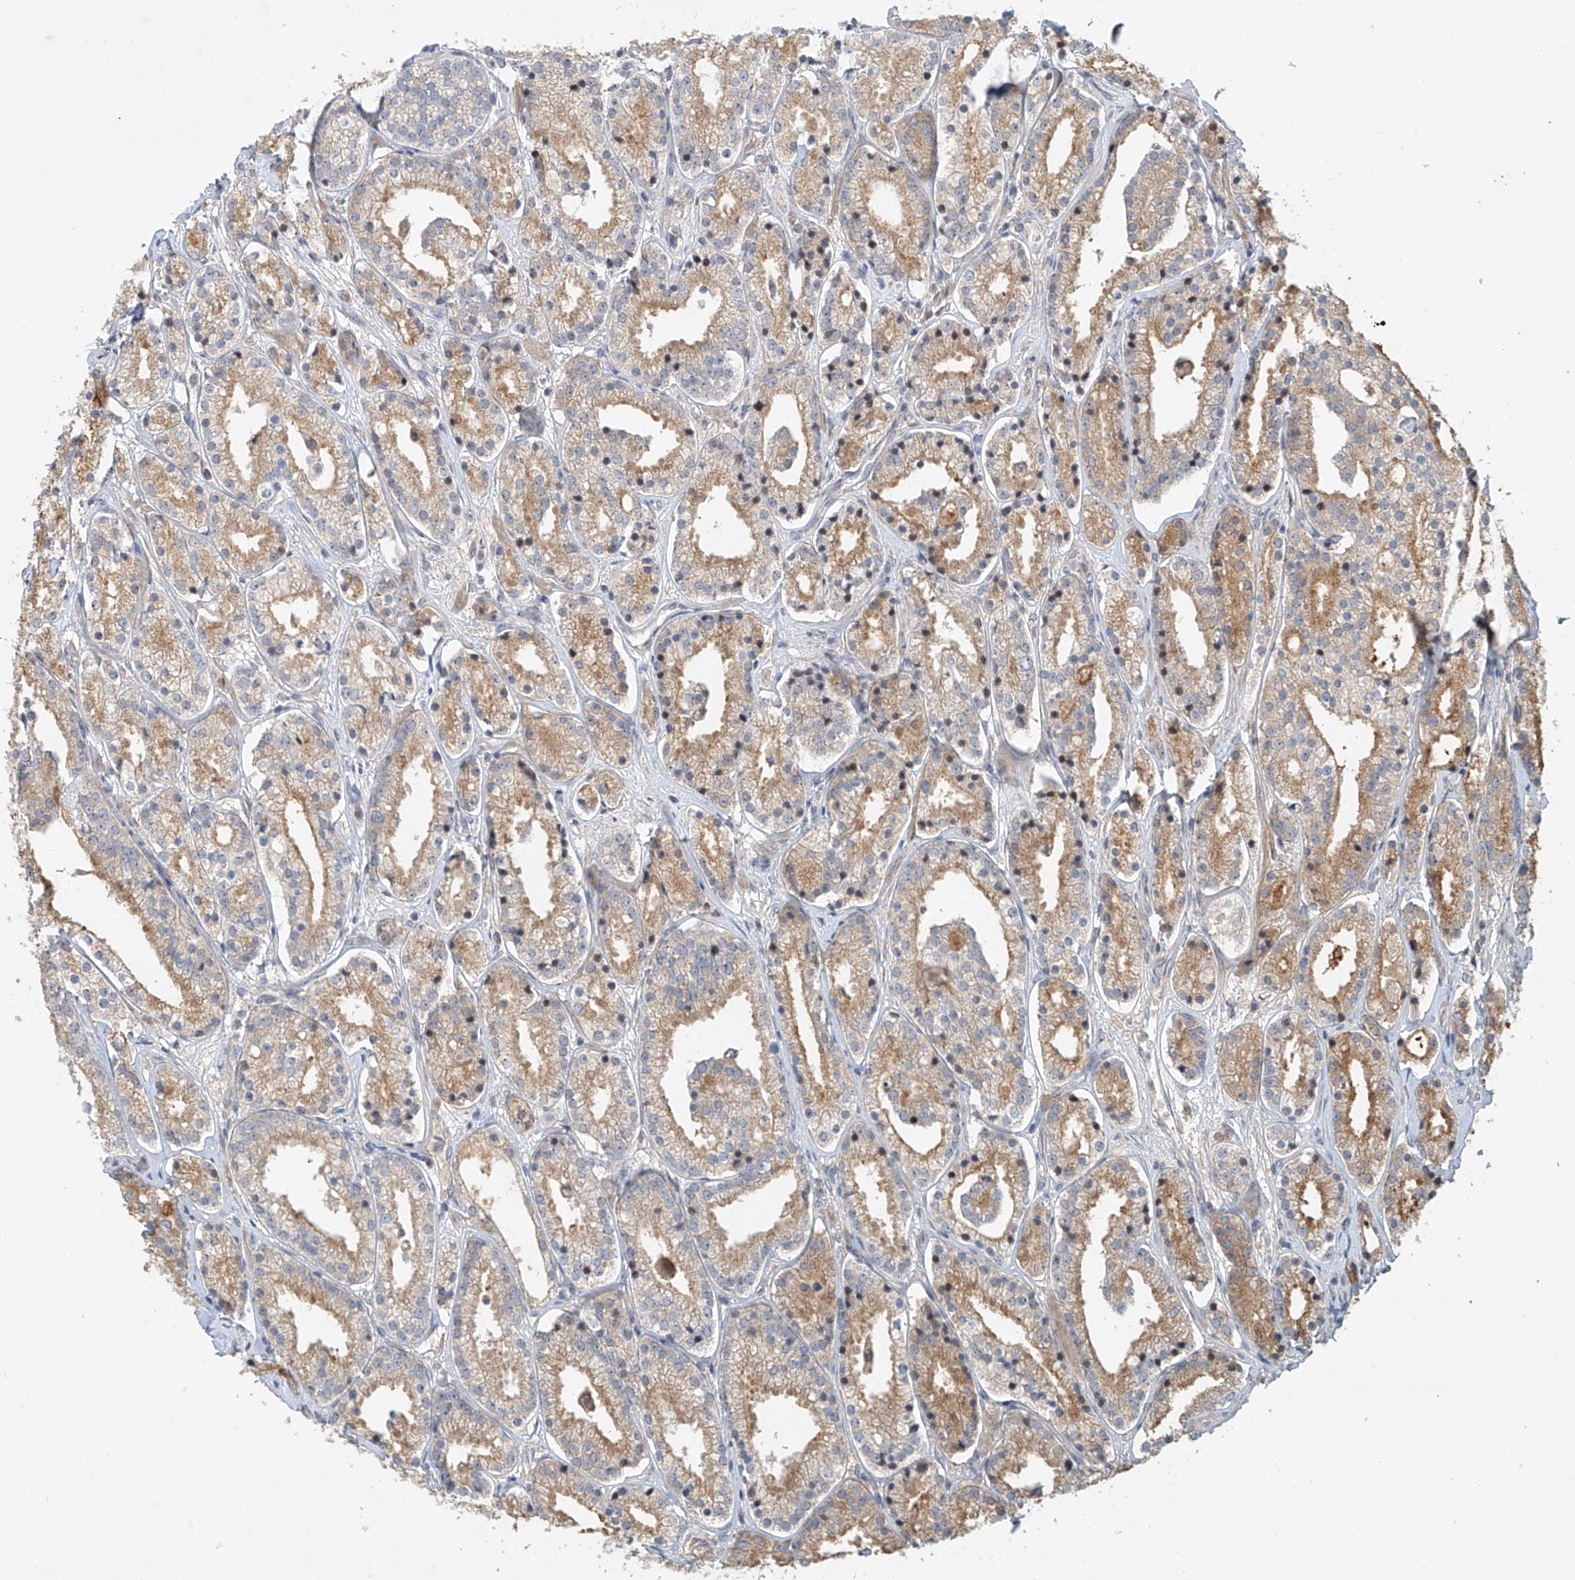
{"staining": {"intensity": "moderate", "quantity": "25%-75%", "location": "cytoplasmic/membranous"}, "tissue": "prostate cancer", "cell_type": "Tumor cells", "image_type": "cancer", "snomed": [{"axis": "morphology", "description": "Adenocarcinoma, High grade"}, {"axis": "topography", "description": "Prostate"}], "caption": "Protein expression analysis of prostate cancer (adenocarcinoma (high-grade)) reveals moderate cytoplasmic/membranous staining in approximately 25%-75% of tumor cells.", "gene": "TMEM61", "patient": {"sex": "male", "age": 69}}